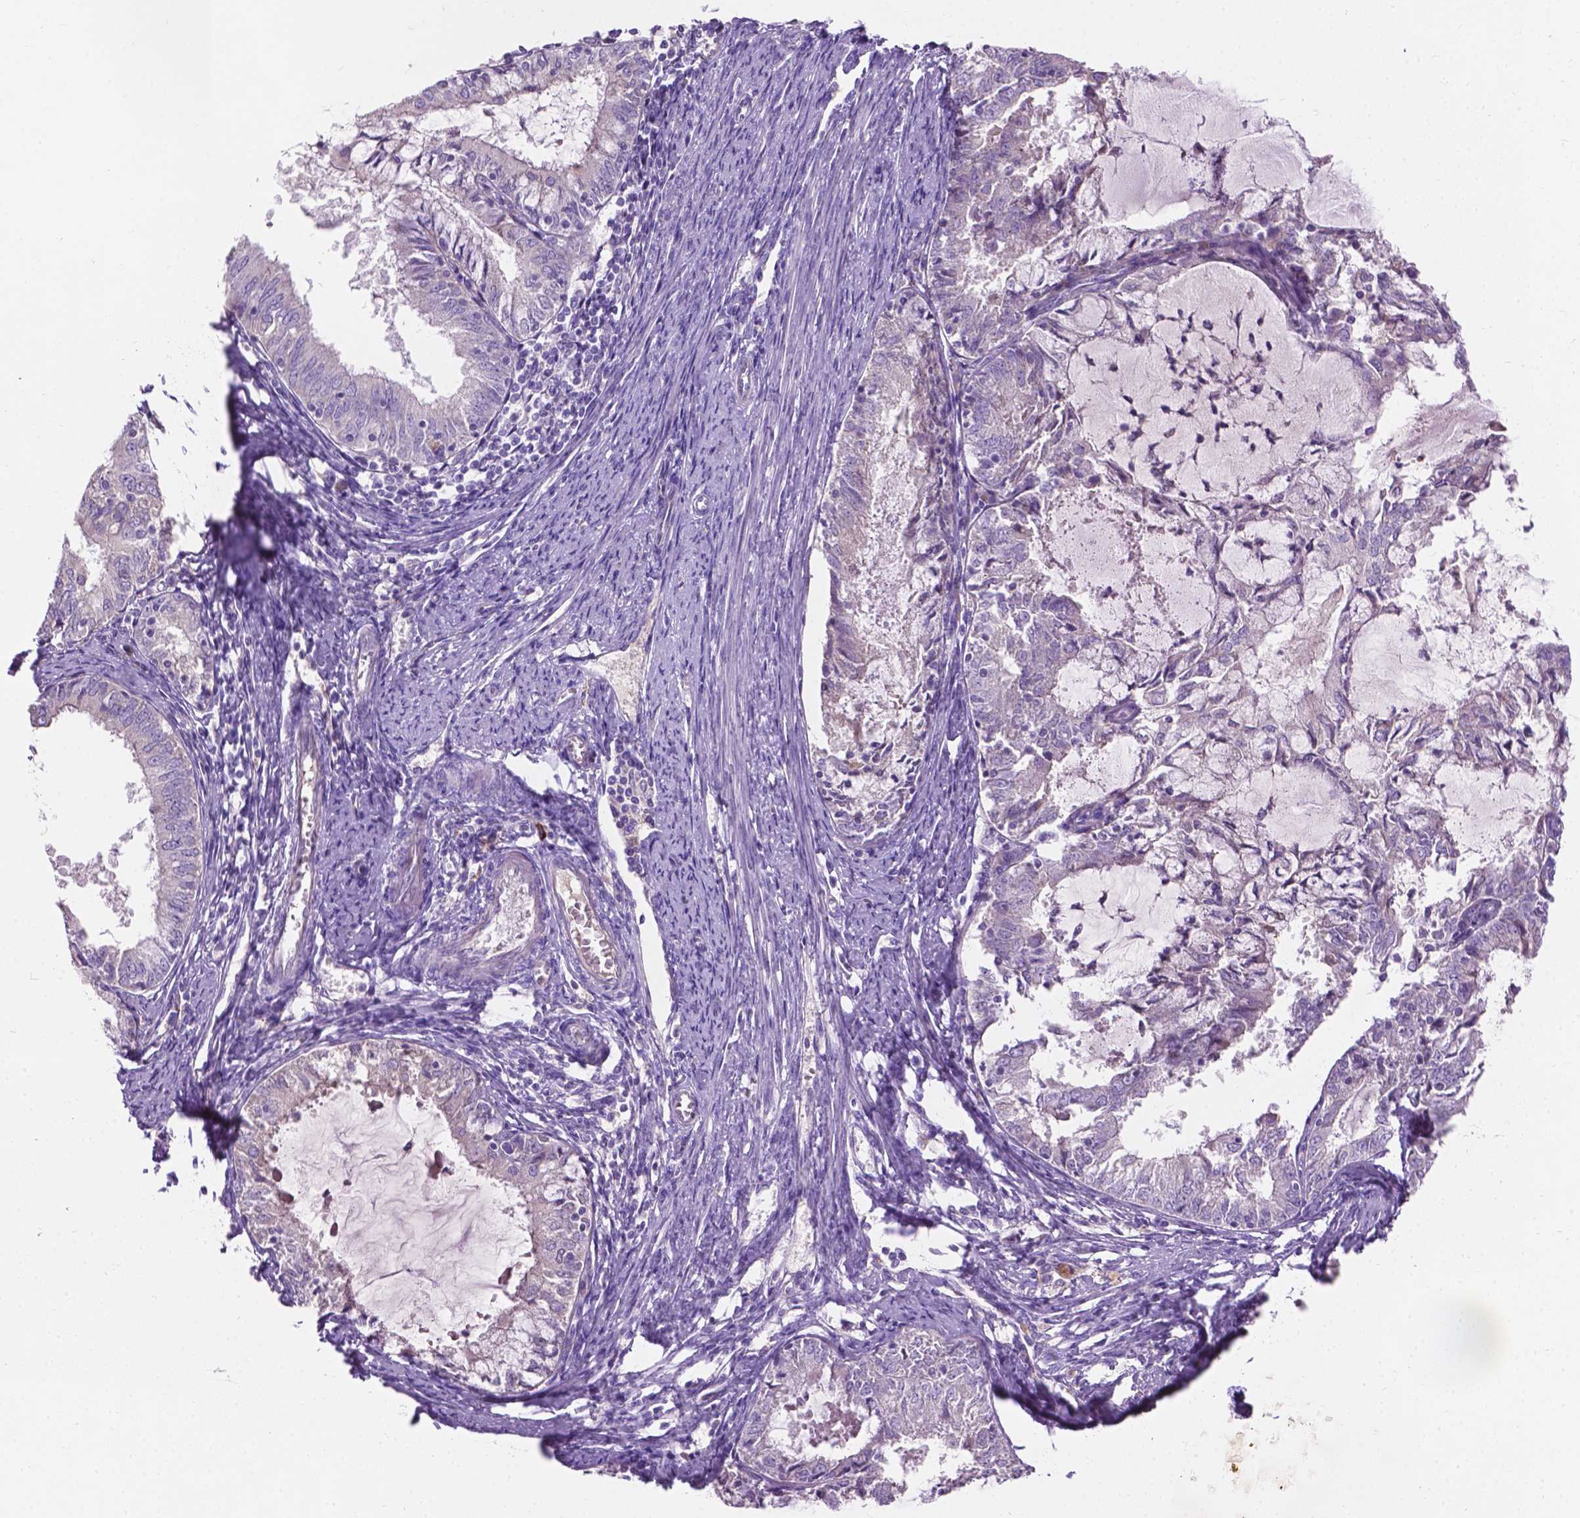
{"staining": {"intensity": "negative", "quantity": "none", "location": "none"}, "tissue": "endometrial cancer", "cell_type": "Tumor cells", "image_type": "cancer", "snomed": [{"axis": "morphology", "description": "Adenocarcinoma, NOS"}, {"axis": "topography", "description": "Endometrium"}], "caption": "High magnification brightfield microscopy of endometrial adenocarcinoma stained with DAB (brown) and counterstained with hematoxylin (blue): tumor cells show no significant staining.", "gene": "NOXO1", "patient": {"sex": "female", "age": 57}}